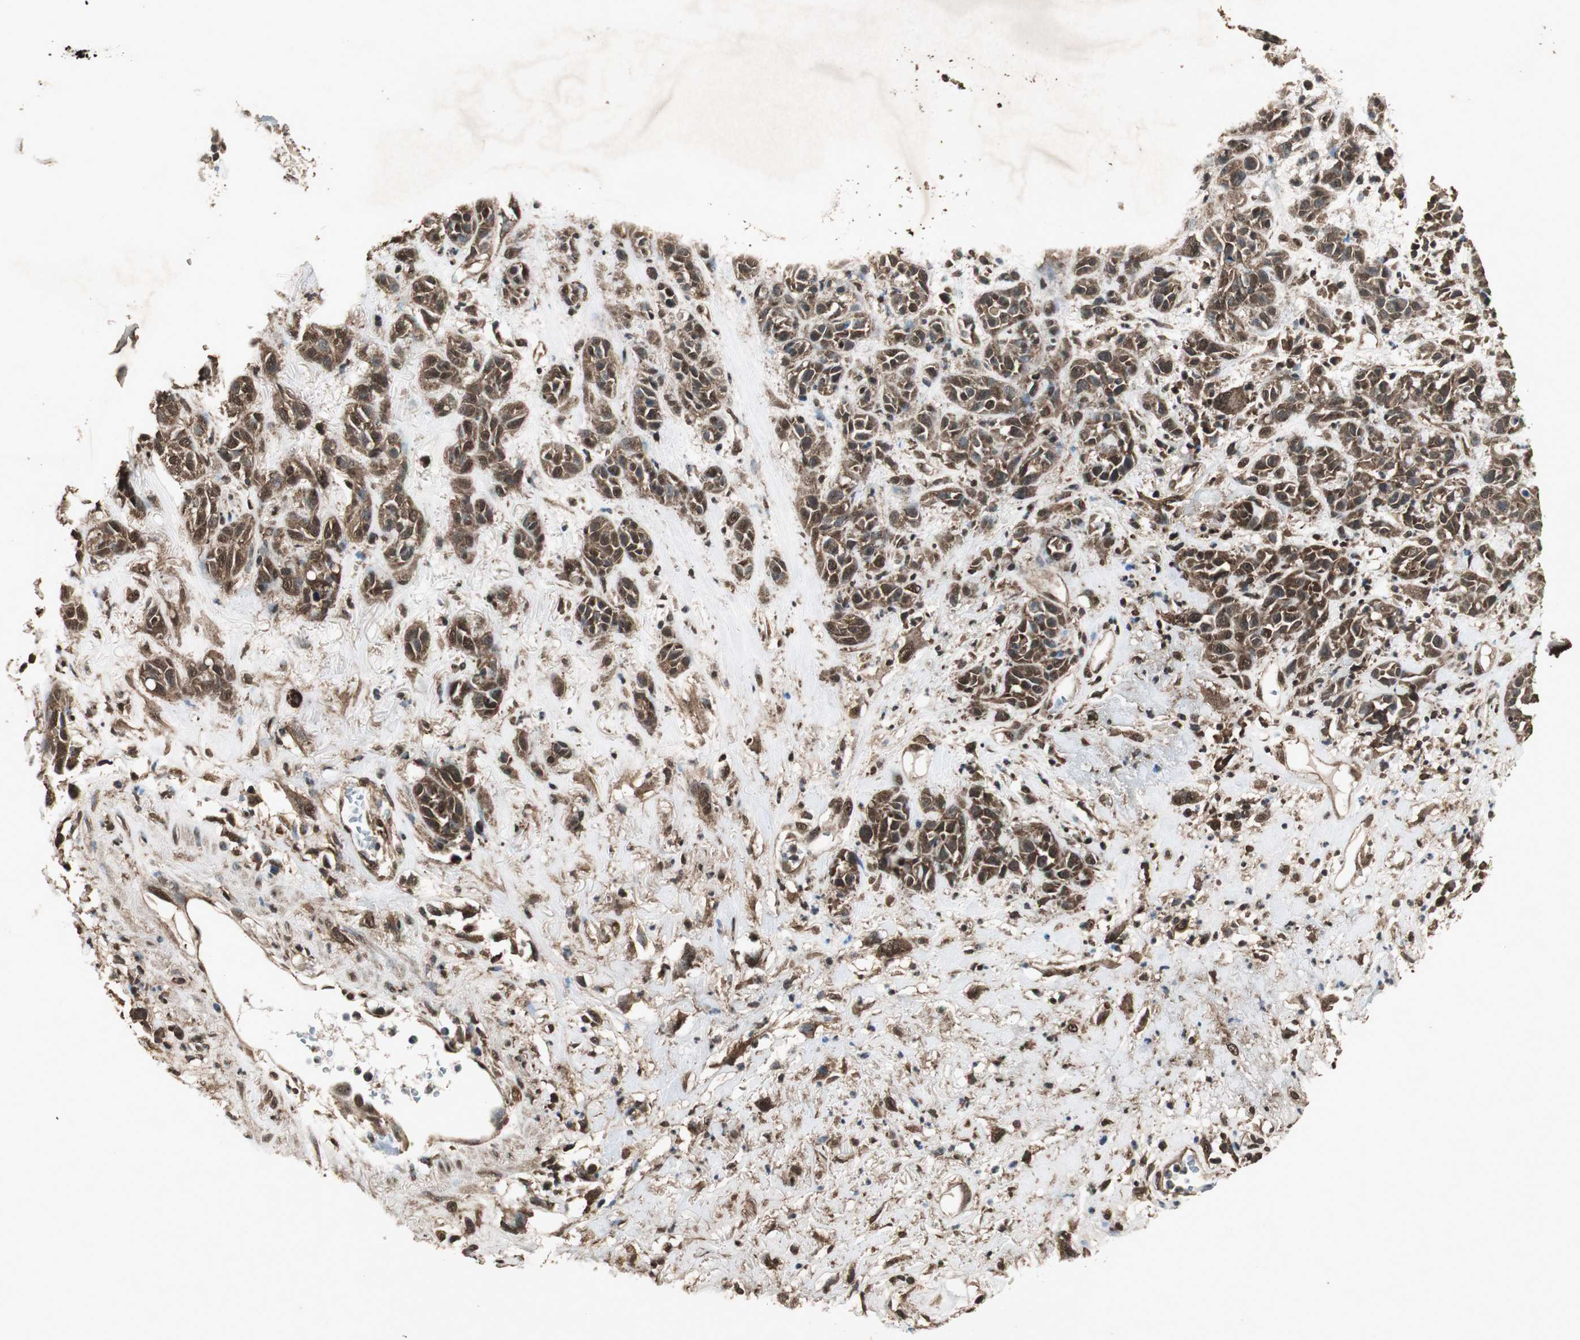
{"staining": {"intensity": "strong", "quantity": ">75%", "location": "cytoplasmic/membranous,nuclear"}, "tissue": "head and neck cancer", "cell_type": "Tumor cells", "image_type": "cancer", "snomed": [{"axis": "morphology", "description": "Squamous cell carcinoma, NOS"}, {"axis": "topography", "description": "Head-Neck"}], "caption": "Head and neck cancer (squamous cell carcinoma) tissue exhibits strong cytoplasmic/membranous and nuclear positivity in about >75% of tumor cells", "gene": "PPP1R13B", "patient": {"sex": "male", "age": 62}}